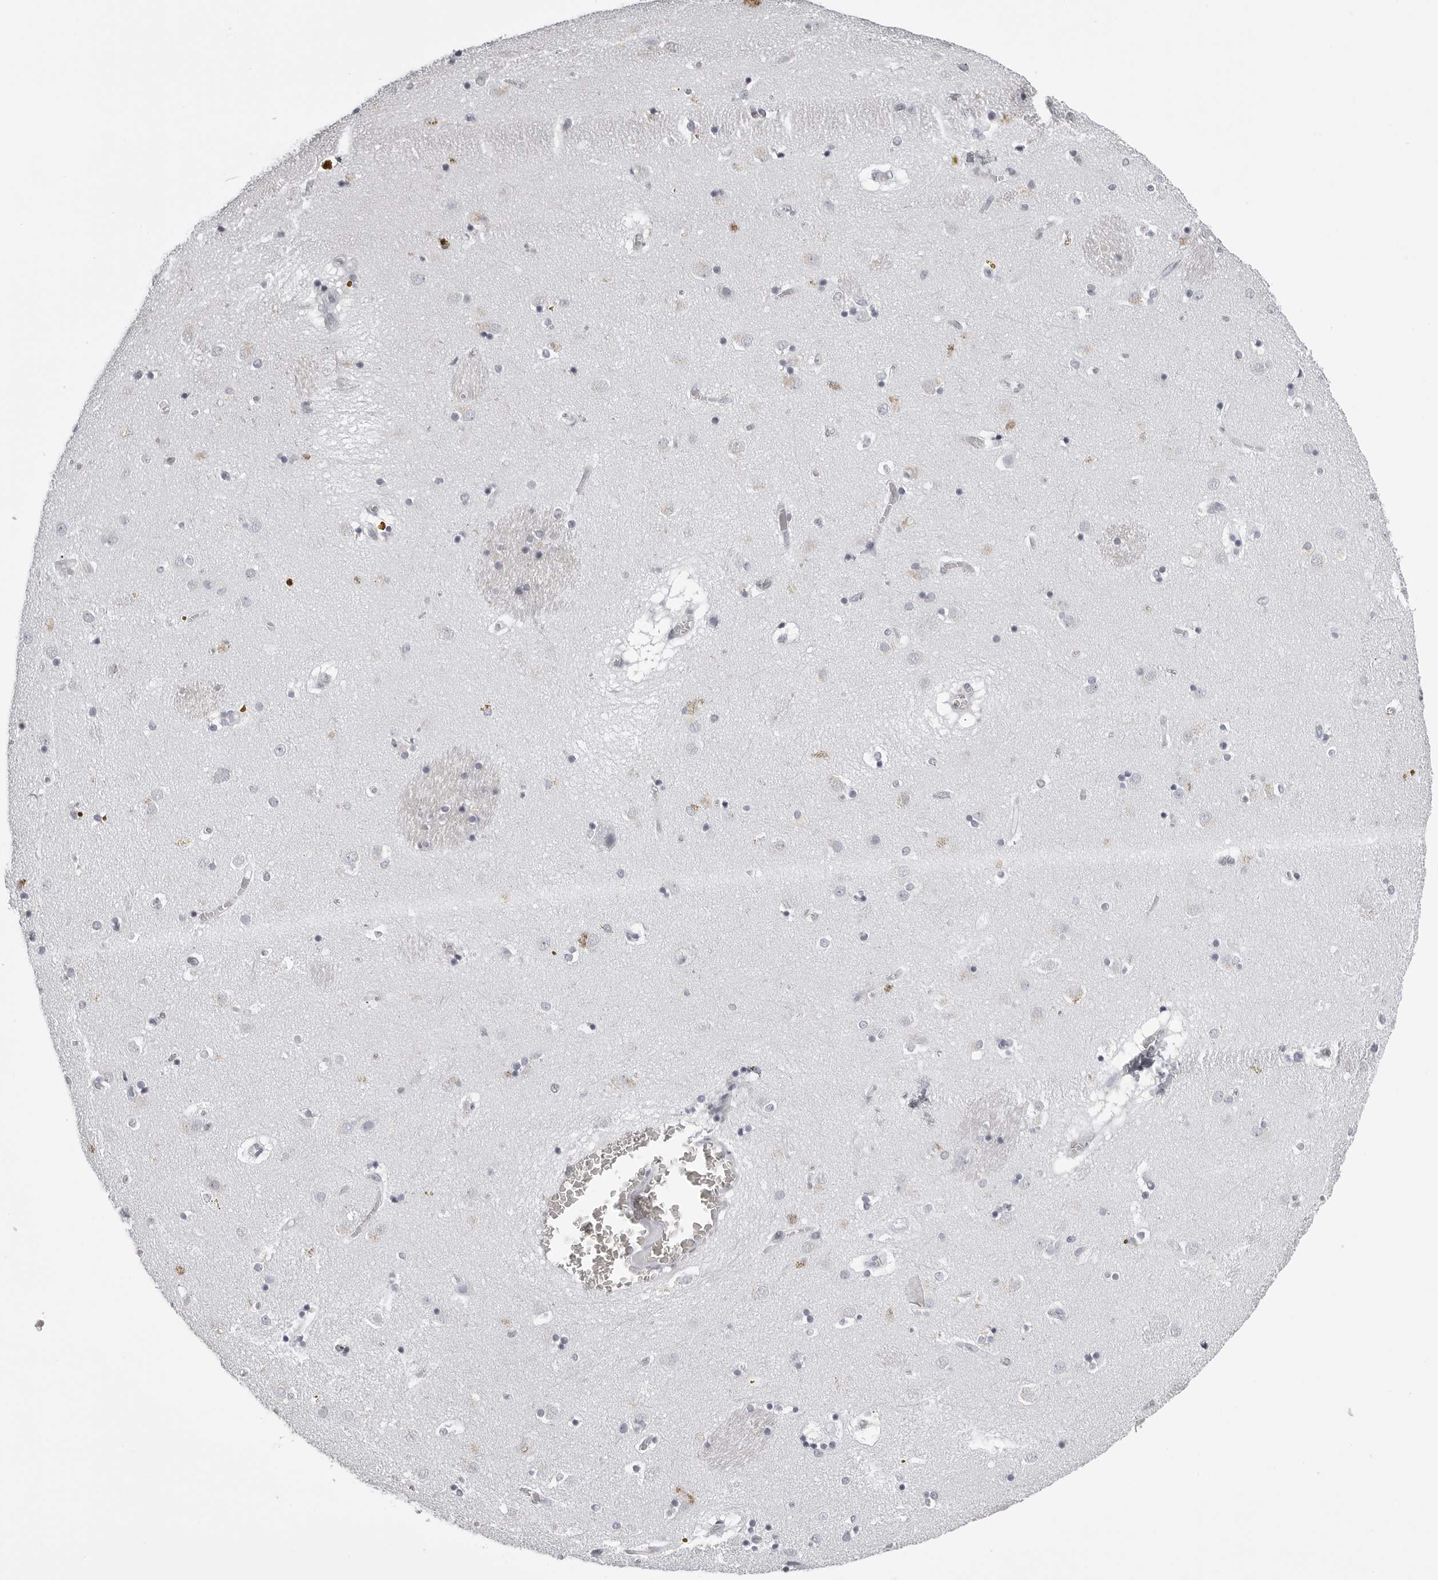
{"staining": {"intensity": "negative", "quantity": "none", "location": "none"}, "tissue": "caudate", "cell_type": "Glial cells", "image_type": "normal", "snomed": [{"axis": "morphology", "description": "Normal tissue, NOS"}, {"axis": "topography", "description": "Lateral ventricle wall"}], "caption": "Immunohistochemical staining of normal caudate exhibits no significant staining in glial cells. (DAB (3,3'-diaminobenzidine) immunohistochemistry (IHC) visualized using brightfield microscopy, high magnification).", "gene": "BPIFA1", "patient": {"sex": "male", "age": 70}}